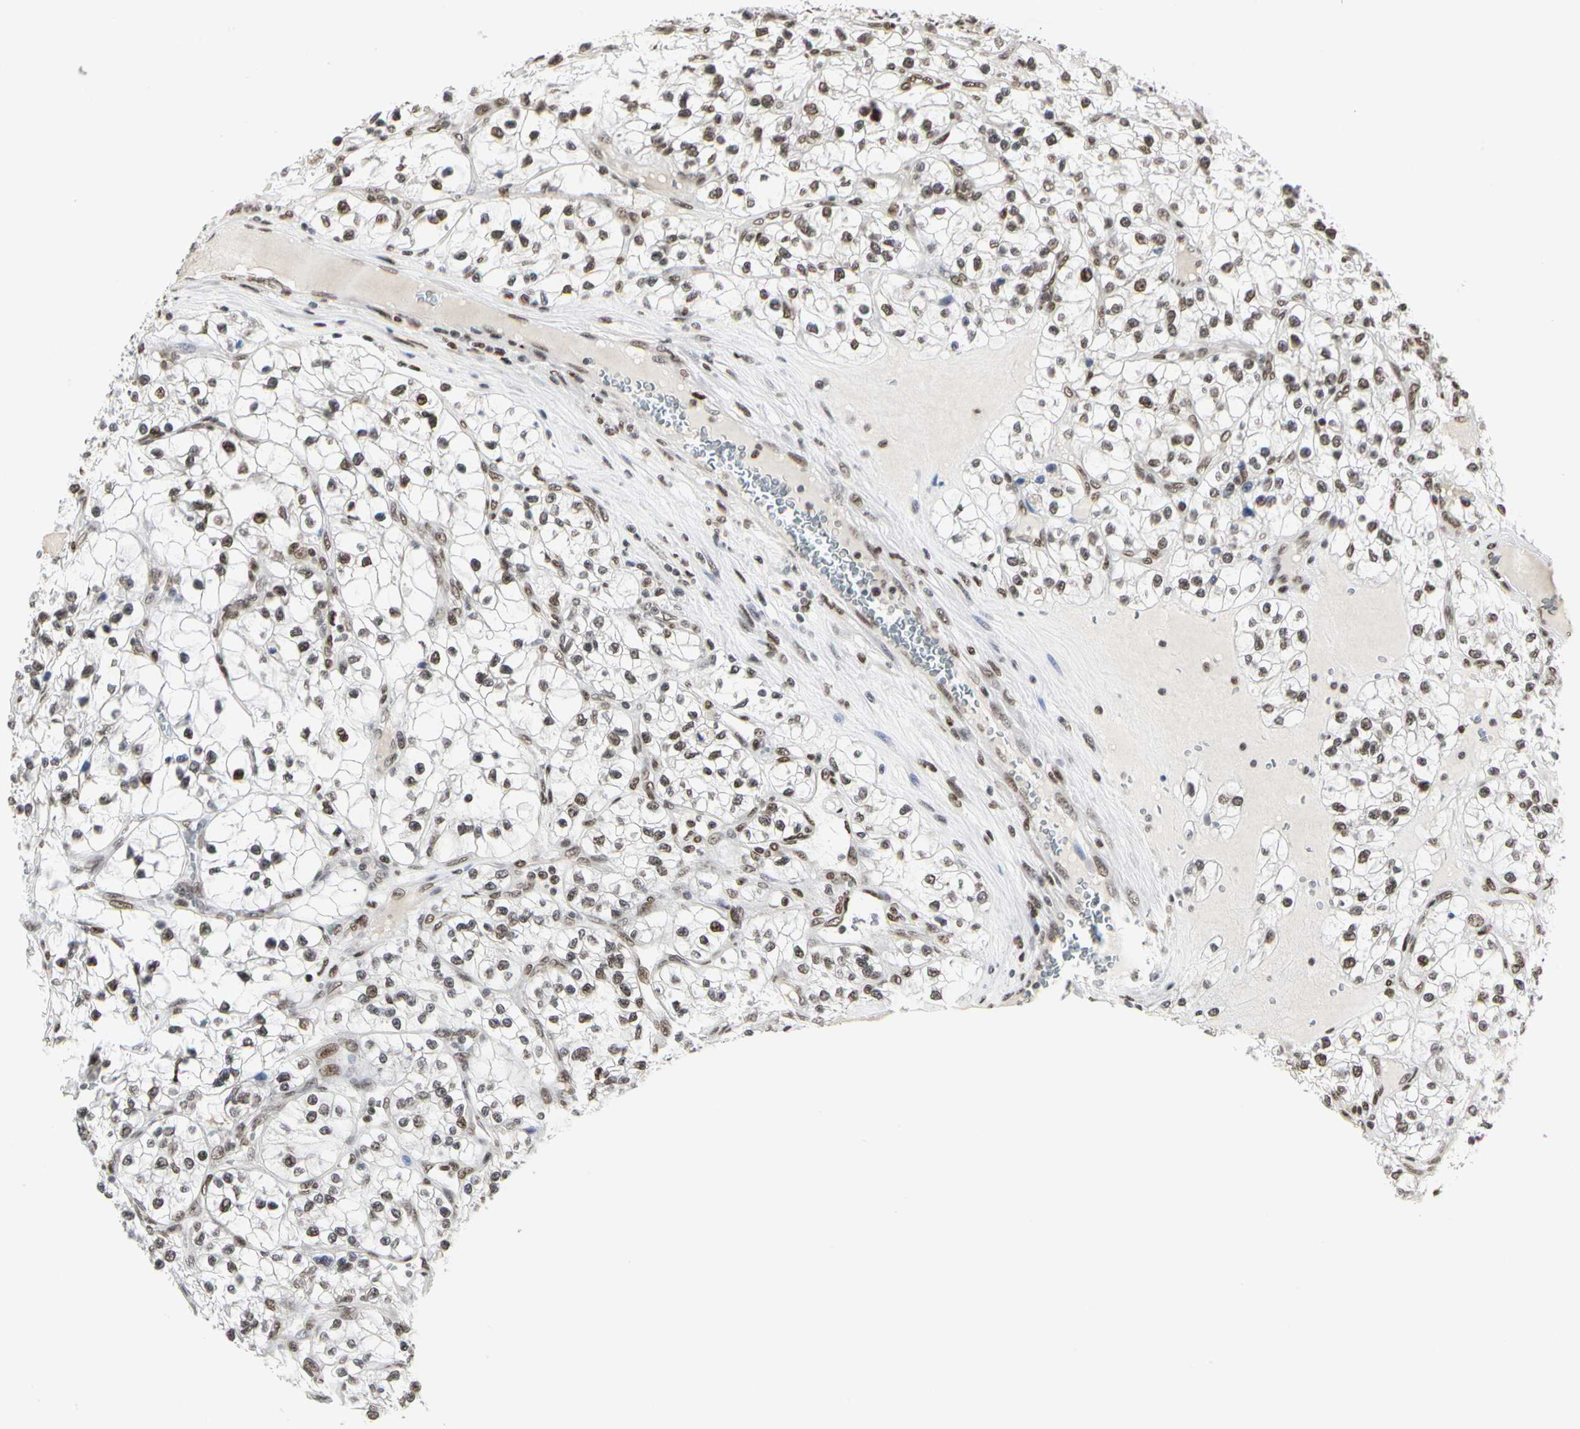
{"staining": {"intensity": "moderate", "quantity": ">75%", "location": "nuclear"}, "tissue": "renal cancer", "cell_type": "Tumor cells", "image_type": "cancer", "snomed": [{"axis": "morphology", "description": "Adenocarcinoma, NOS"}, {"axis": "topography", "description": "Kidney"}], "caption": "Immunohistochemistry of renal adenocarcinoma reveals medium levels of moderate nuclear expression in approximately >75% of tumor cells. The protein of interest is shown in brown color, while the nuclei are stained blue.", "gene": "PRMT3", "patient": {"sex": "female", "age": 57}}